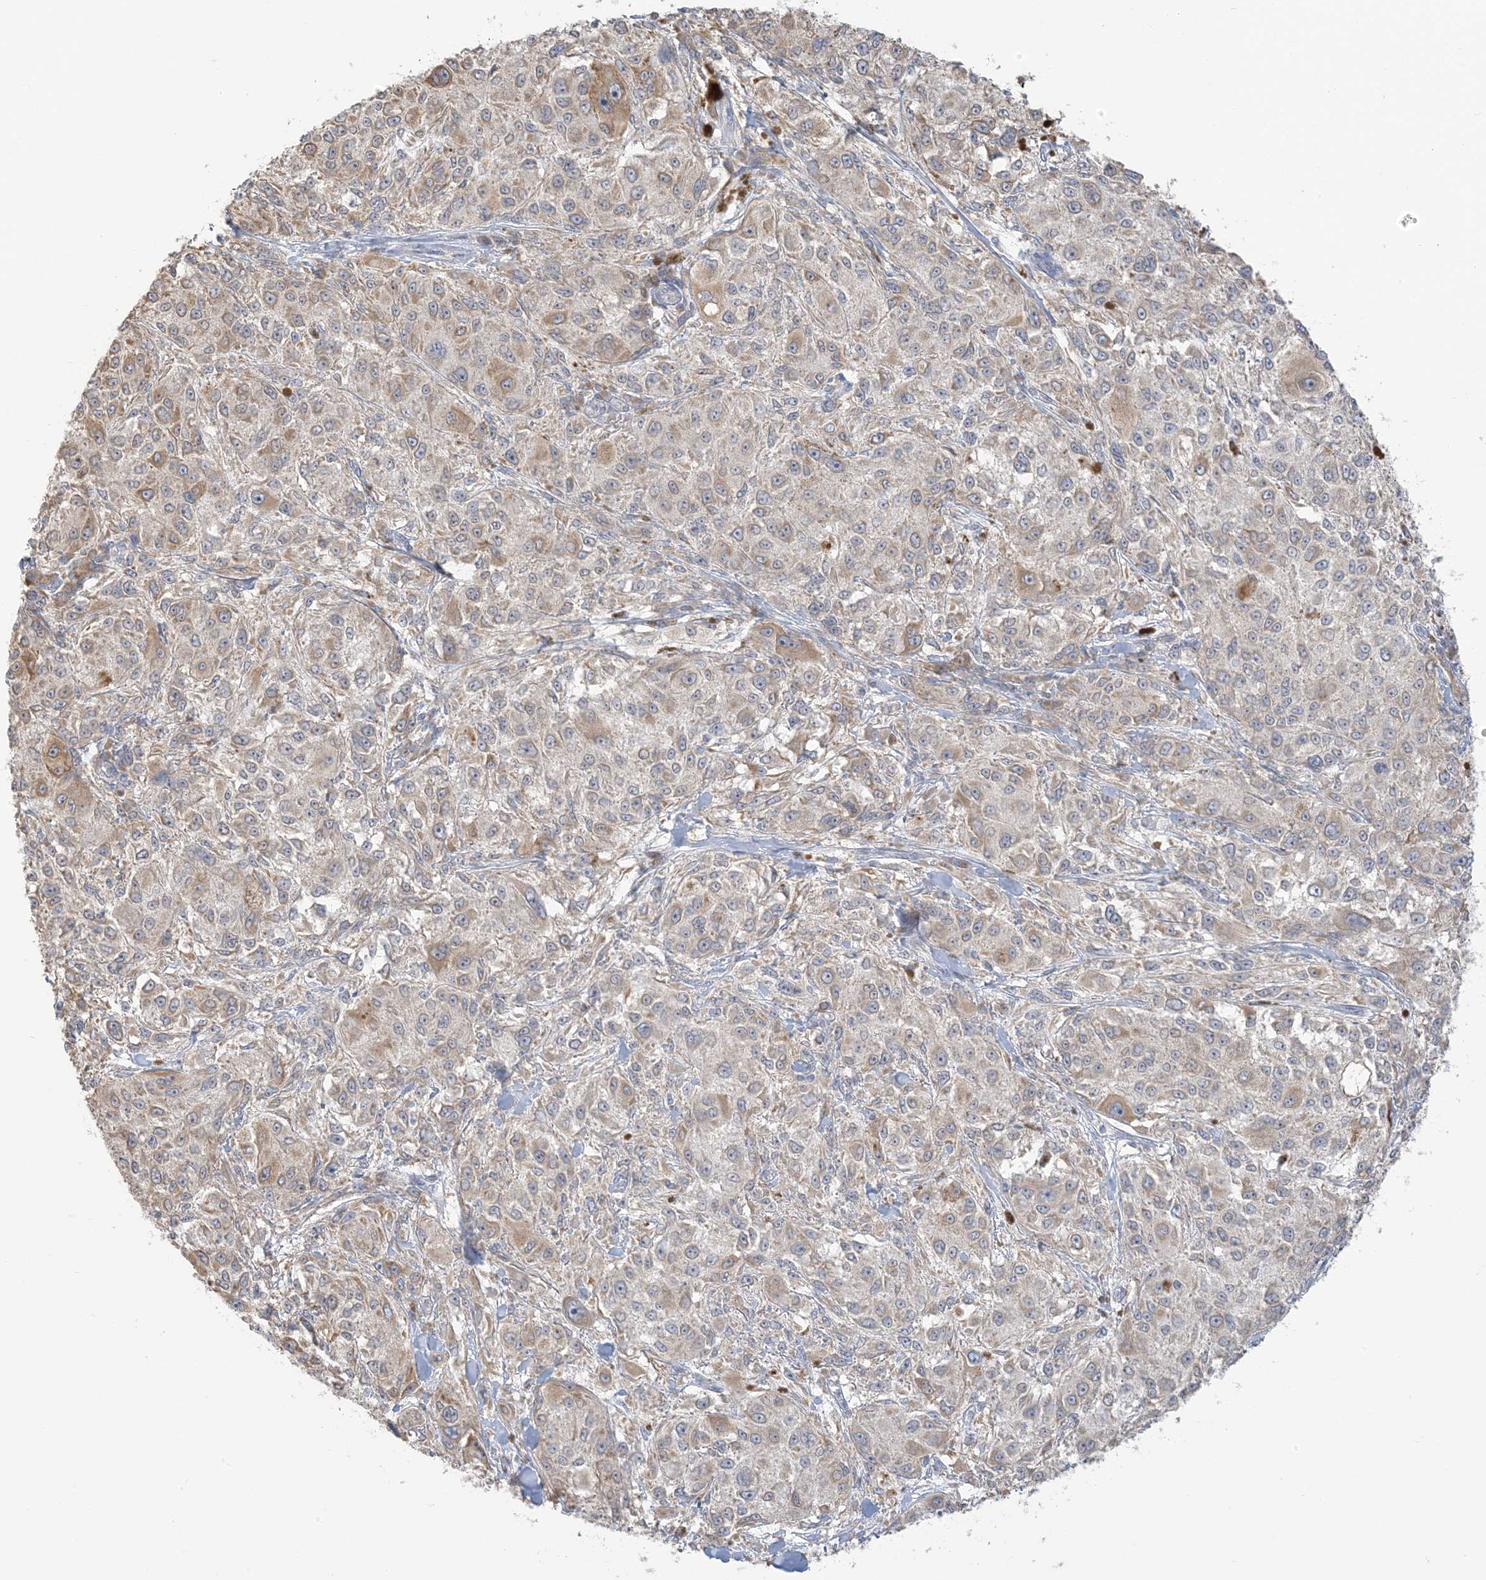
{"staining": {"intensity": "weak", "quantity": "25%-75%", "location": "cytoplasmic/membranous"}, "tissue": "melanoma", "cell_type": "Tumor cells", "image_type": "cancer", "snomed": [{"axis": "morphology", "description": "Necrosis, NOS"}, {"axis": "morphology", "description": "Malignant melanoma, NOS"}, {"axis": "topography", "description": "Skin"}], "caption": "DAB (3,3'-diaminobenzidine) immunohistochemical staining of melanoma displays weak cytoplasmic/membranous protein staining in approximately 25%-75% of tumor cells.", "gene": "EEFSEC", "patient": {"sex": "female", "age": 87}}